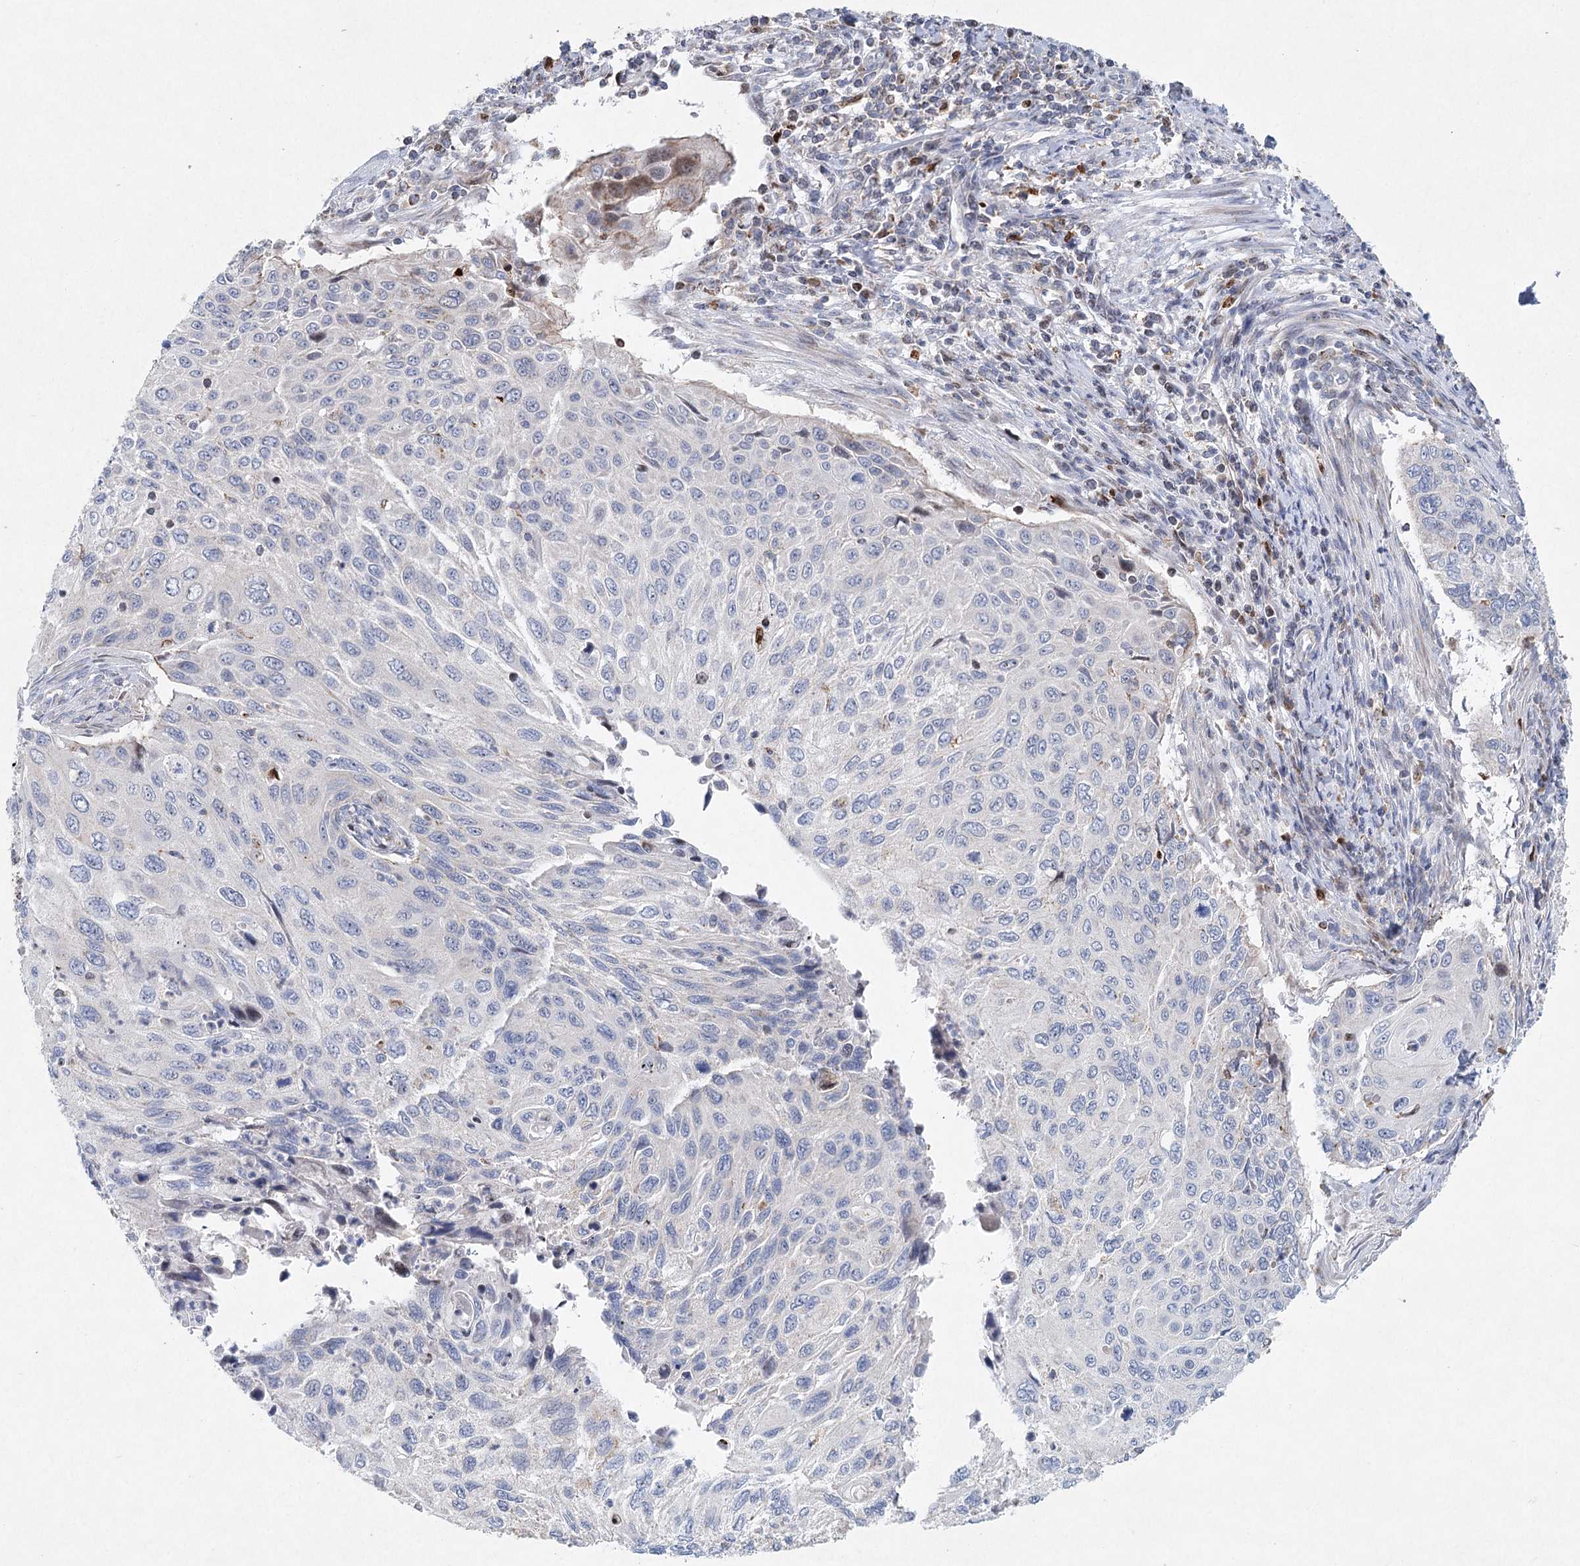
{"staining": {"intensity": "negative", "quantity": "none", "location": "none"}, "tissue": "cervical cancer", "cell_type": "Tumor cells", "image_type": "cancer", "snomed": [{"axis": "morphology", "description": "Squamous cell carcinoma, NOS"}, {"axis": "topography", "description": "Cervix"}], "caption": "This is an IHC micrograph of cervical cancer (squamous cell carcinoma). There is no staining in tumor cells.", "gene": "XPO6", "patient": {"sex": "female", "age": 70}}